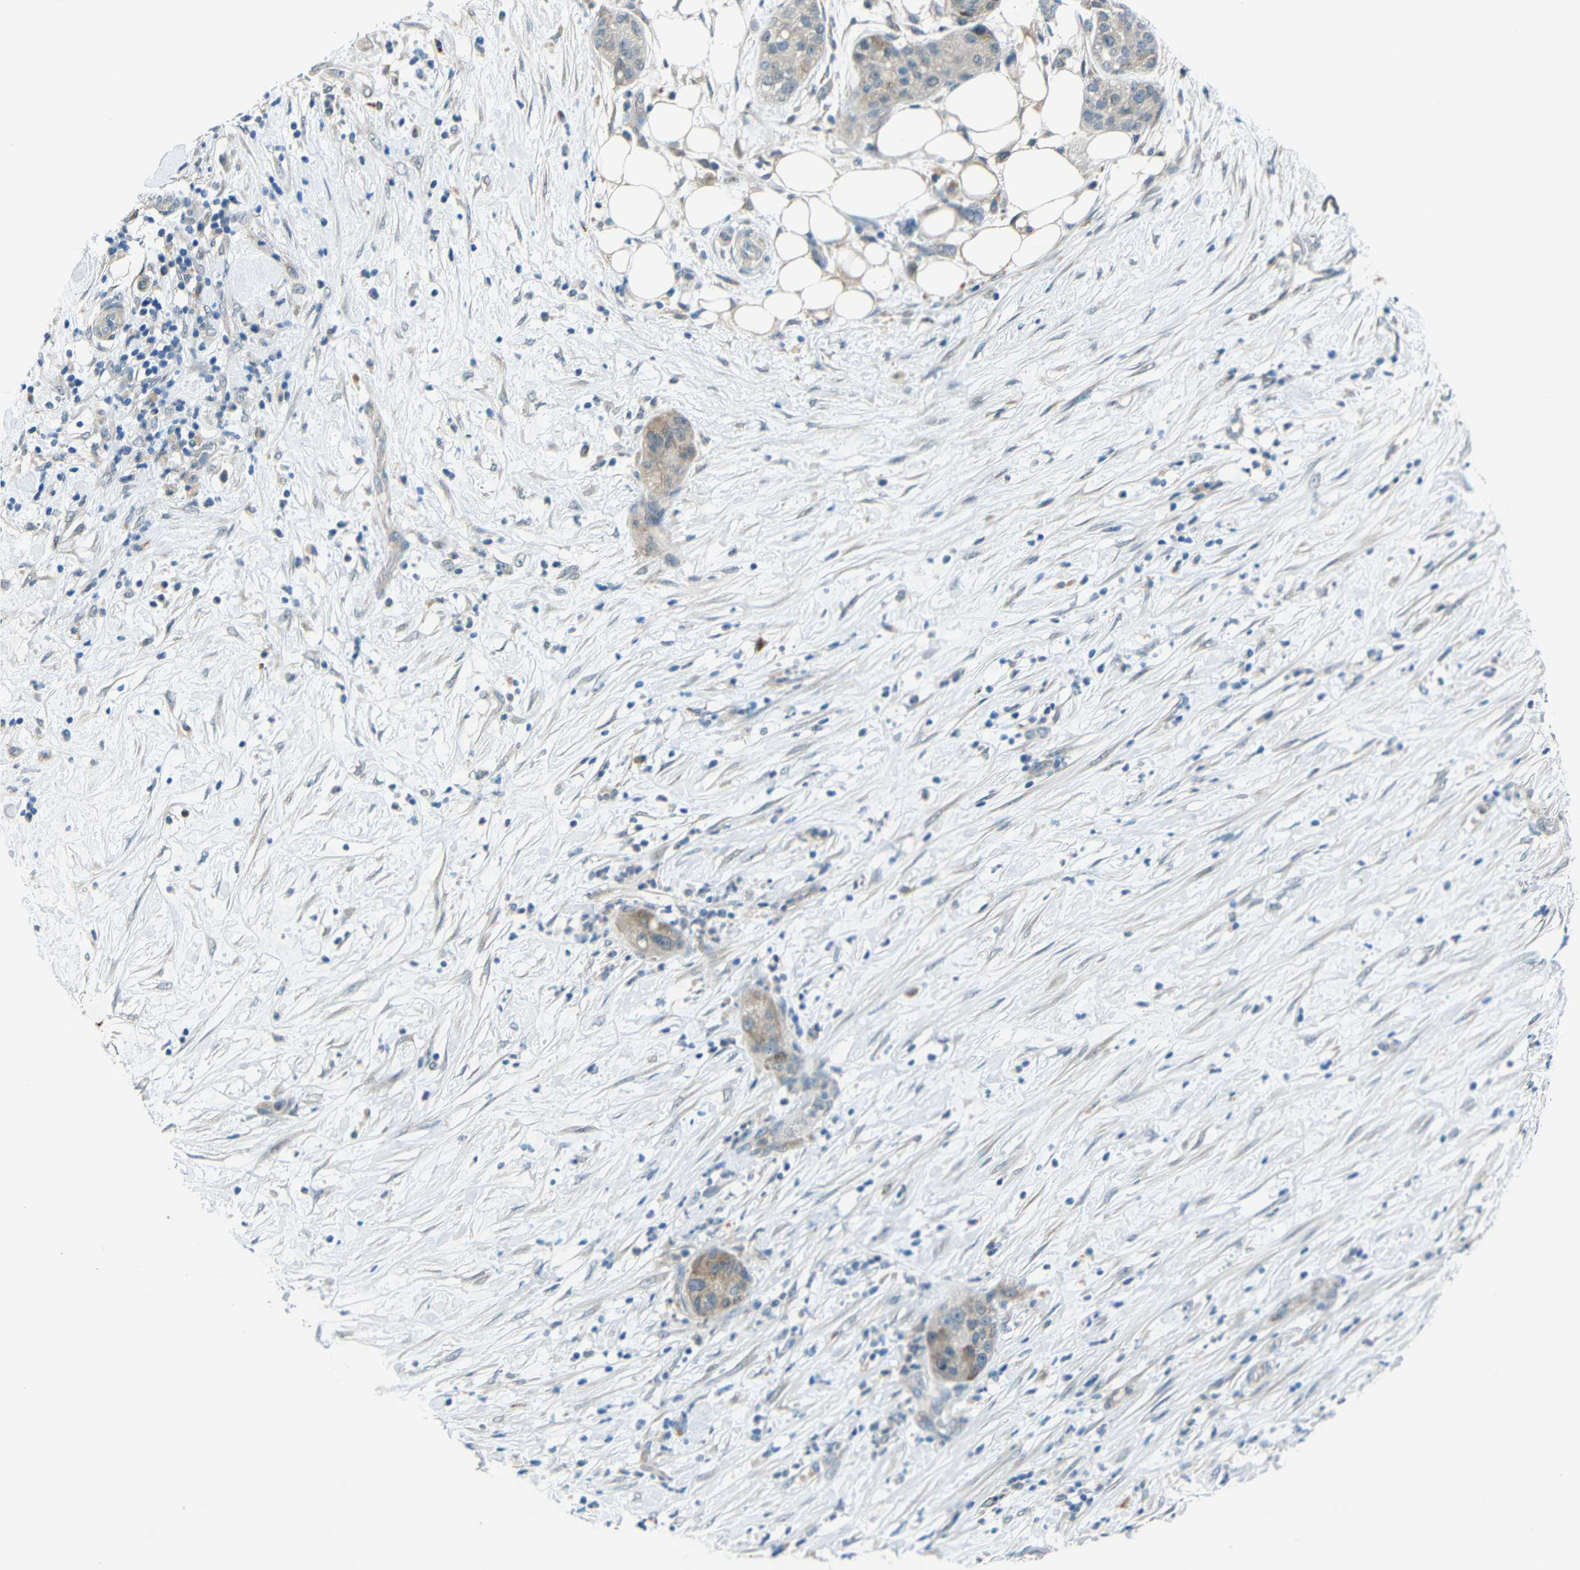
{"staining": {"intensity": "weak", "quantity": "25%-75%", "location": "cytoplasmic/membranous"}, "tissue": "pancreatic cancer", "cell_type": "Tumor cells", "image_type": "cancer", "snomed": [{"axis": "morphology", "description": "Adenocarcinoma, NOS"}, {"axis": "topography", "description": "Pancreas"}], "caption": "Pancreatic cancer stained with a protein marker shows weak staining in tumor cells.", "gene": "ANKRD22", "patient": {"sex": "female", "age": 78}}